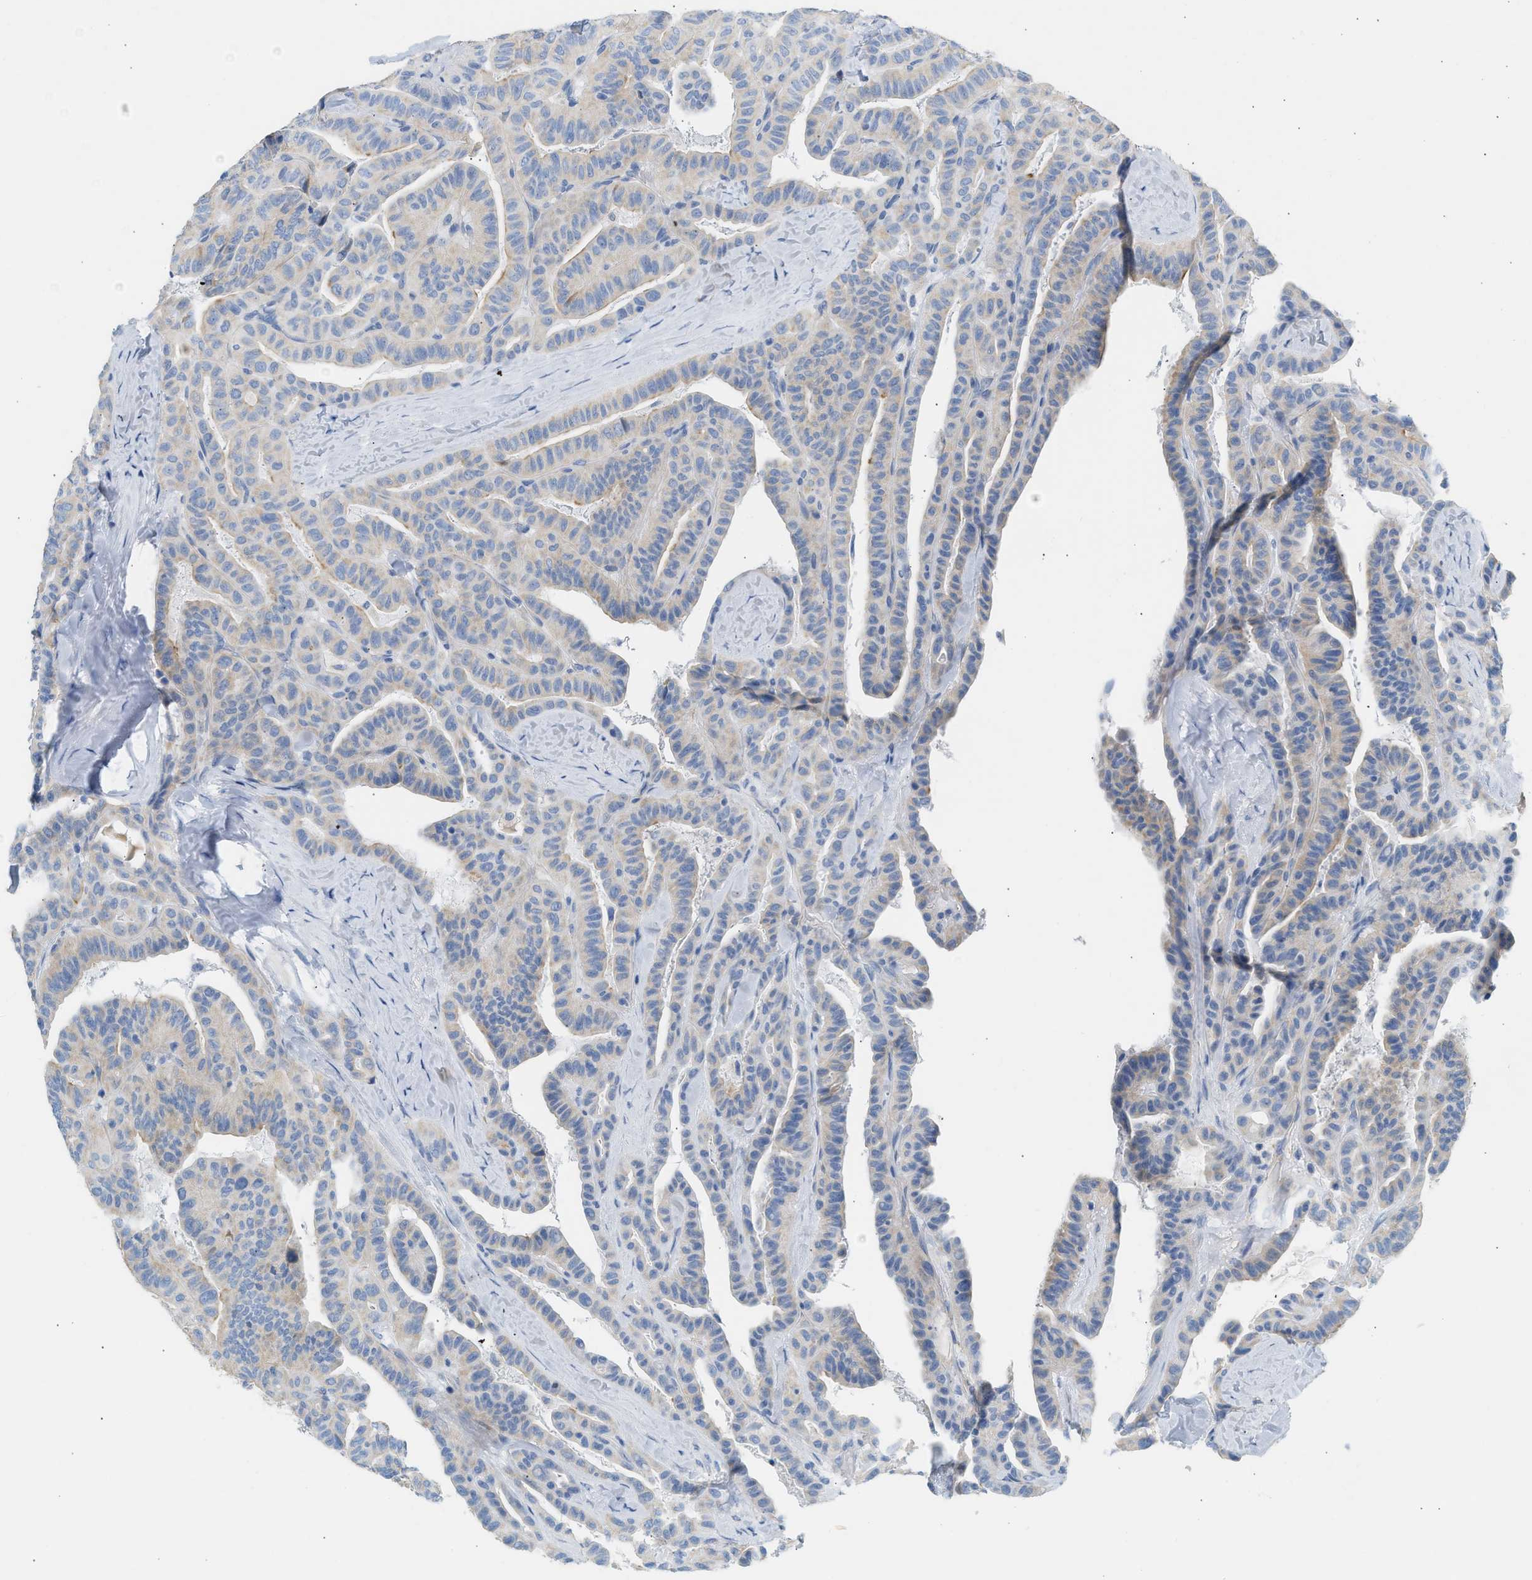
{"staining": {"intensity": "weak", "quantity": "25%-75%", "location": "cytoplasmic/membranous"}, "tissue": "thyroid cancer", "cell_type": "Tumor cells", "image_type": "cancer", "snomed": [{"axis": "morphology", "description": "Papillary adenocarcinoma, NOS"}, {"axis": "topography", "description": "Thyroid gland"}], "caption": "Immunohistochemistry (IHC) (DAB (3,3'-diaminobenzidine)) staining of thyroid cancer reveals weak cytoplasmic/membranous protein positivity in about 25%-75% of tumor cells.", "gene": "NDUFS8", "patient": {"sex": "male", "age": 77}}